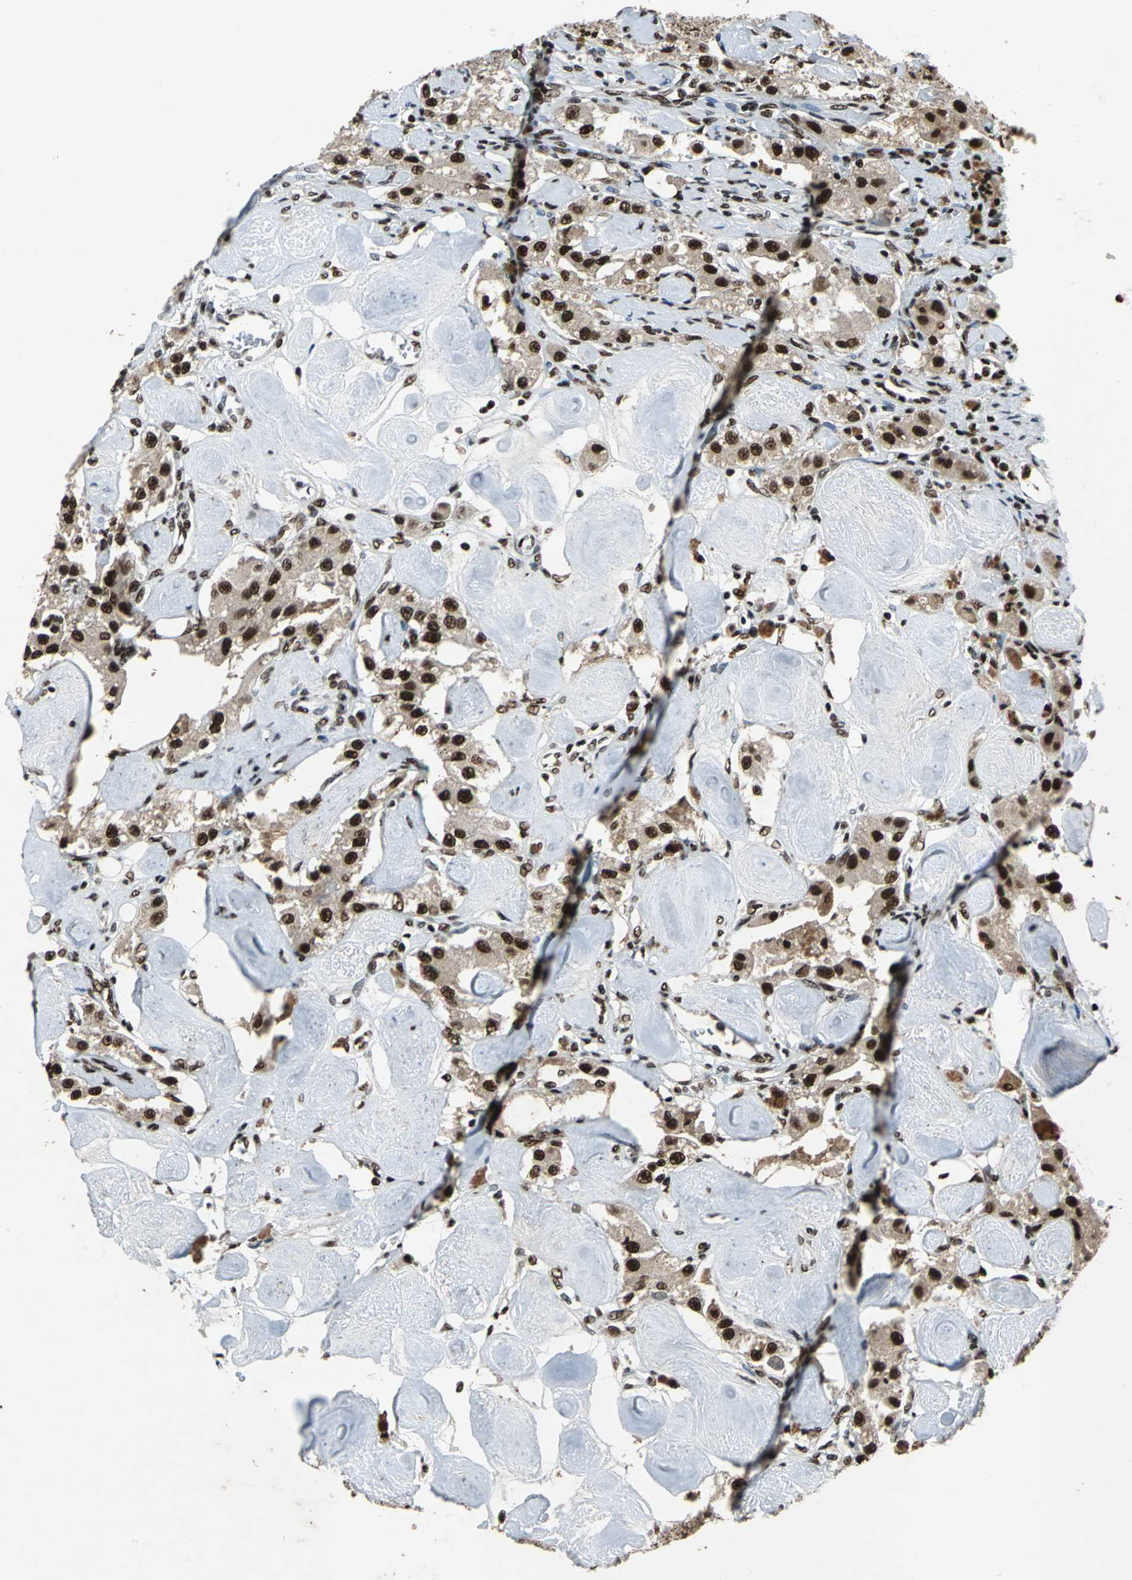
{"staining": {"intensity": "strong", "quantity": ">75%", "location": "nuclear"}, "tissue": "carcinoid", "cell_type": "Tumor cells", "image_type": "cancer", "snomed": [{"axis": "morphology", "description": "Carcinoid, malignant, NOS"}, {"axis": "topography", "description": "Pancreas"}], "caption": "DAB (3,3'-diaminobenzidine) immunohistochemical staining of human carcinoid shows strong nuclear protein staining in about >75% of tumor cells. (DAB (3,3'-diaminobenzidine) IHC with brightfield microscopy, high magnification).", "gene": "MTA2", "patient": {"sex": "male", "age": 41}}